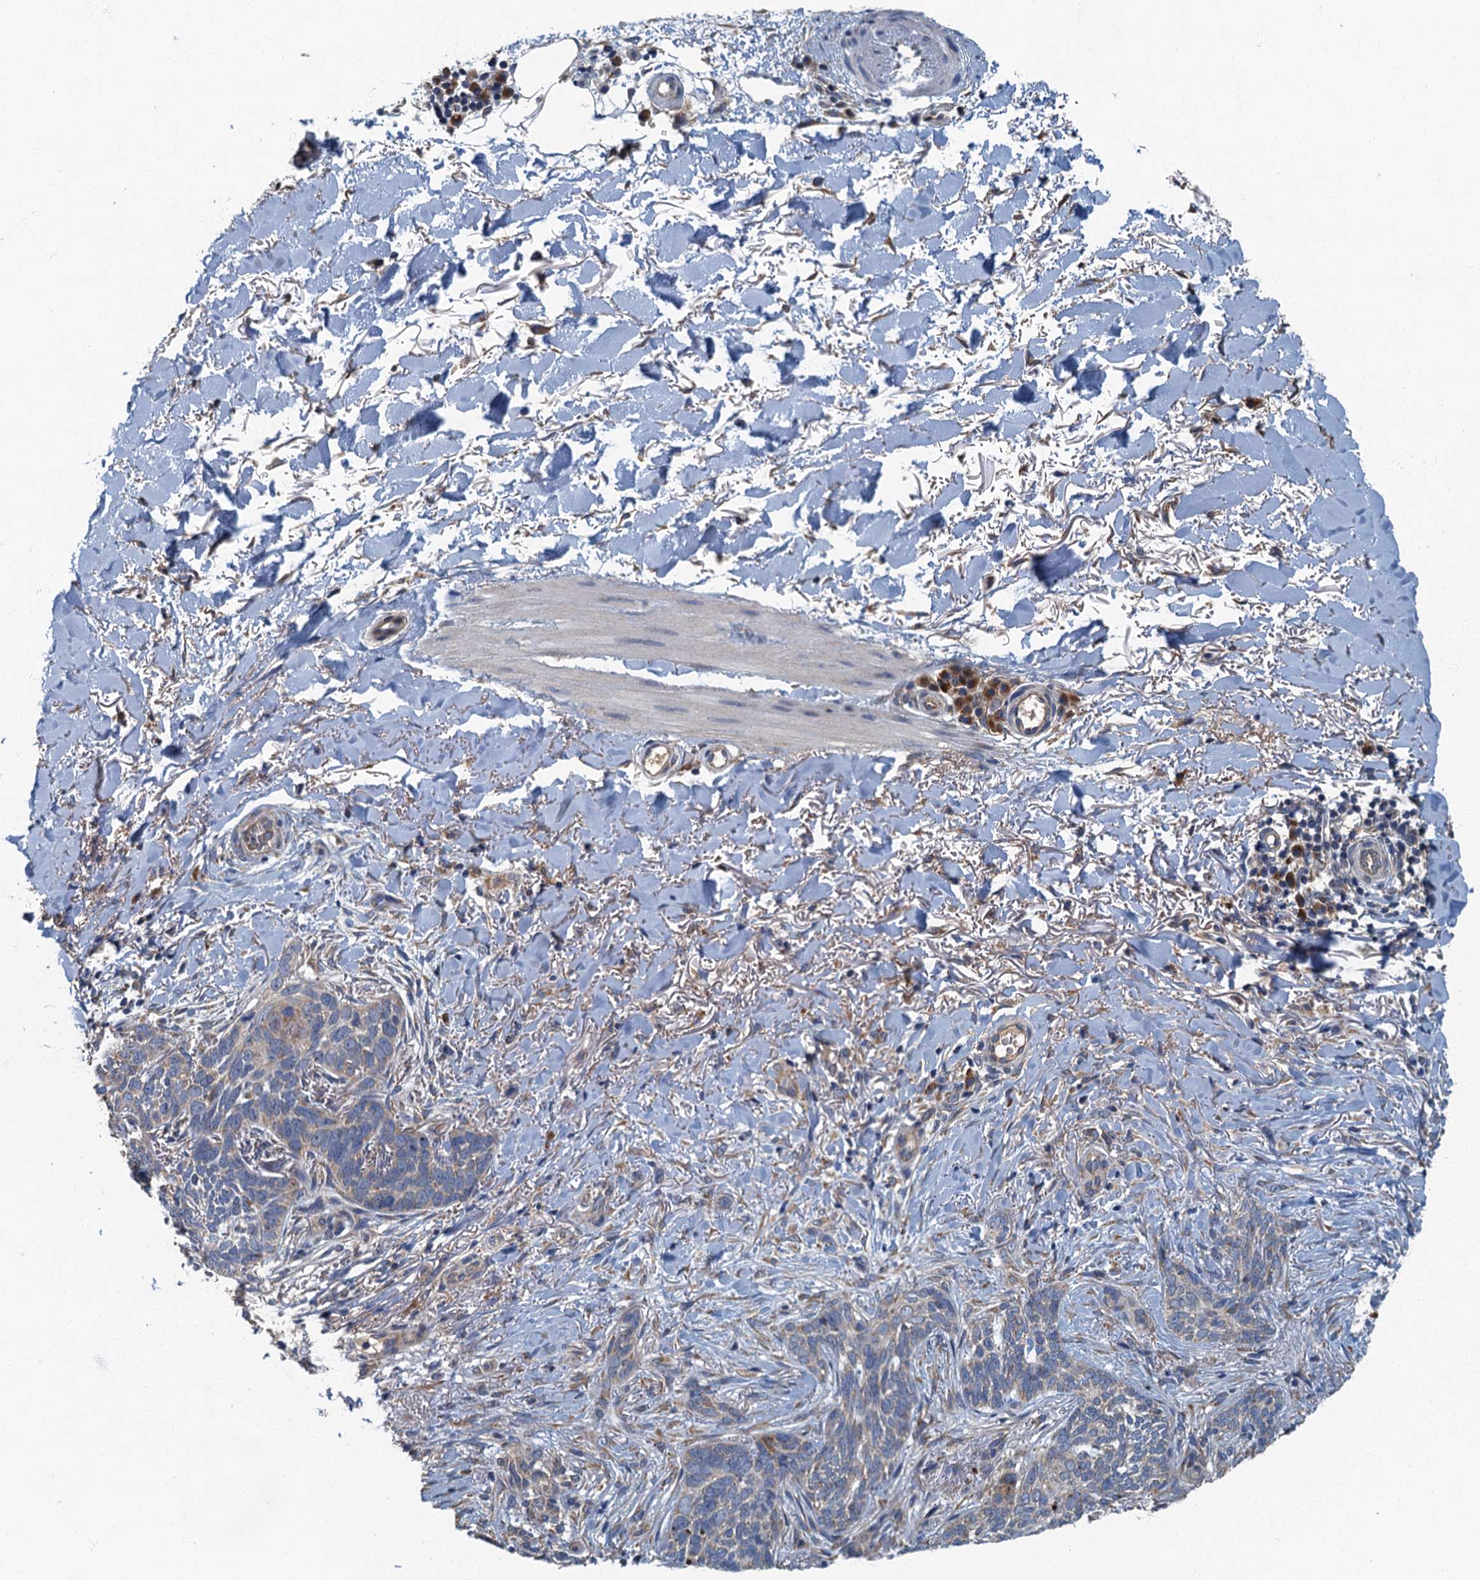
{"staining": {"intensity": "negative", "quantity": "none", "location": "none"}, "tissue": "skin cancer", "cell_type": "Tumor cells", "image_type": "cancer", "snomed": [{"axis": "morphology", "description": "Normal tissue, NOS"}, {"axis": "morphology", "description": "Basal cell carcinoma"}, {"axis": "topography", "description": "Skin"}], "caption": "The histopathology image demonstrates no staining of tumor cells in basal cell carcinoma (skin). Nuclei are stained in blue.", "gene": "DDX49", "patient": {"sex": "female", "age": 67}}